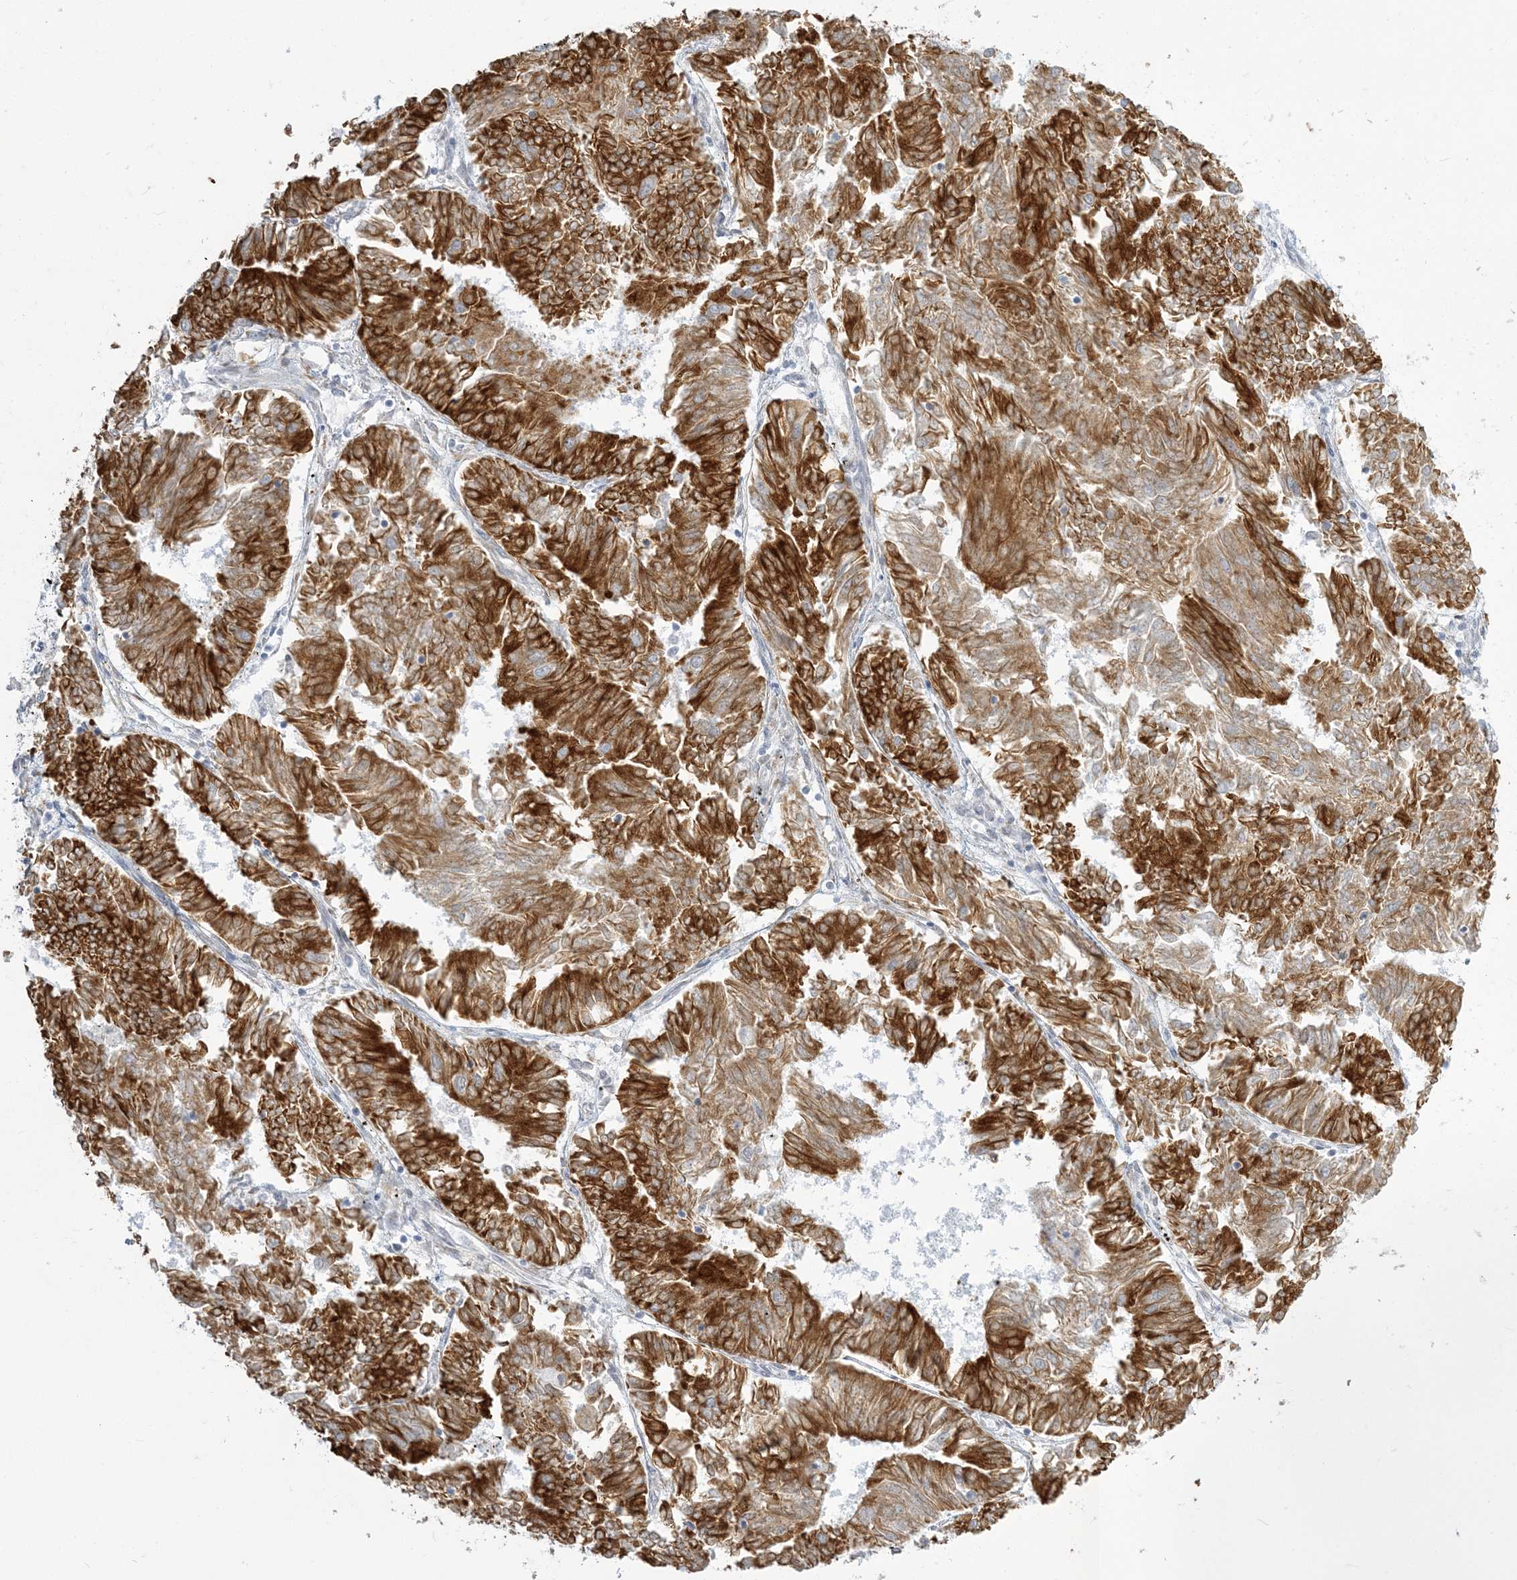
{"staining": {"intensity": "strong", "quantity": ">75%", "location": "cytoplasmic/membranous"}, "tissue": "endometrial cancer", "cell_type": "Tumor cells", "image_type": "cancer", "snomed": [{"axis": "morphology", "description": "Adenocarcinoma, NOS"}, {"axis": "topography", "description": "Endometrium"}], "caption": "Immunohistochemical staining of endometrial adenocarcinoma displays high levels of strong cytoplasmic/membranous protein staining in approximately >75% of tumor cells.", "gene": "ZC3H6", "patient": {"sex": "female", "age": 58}}